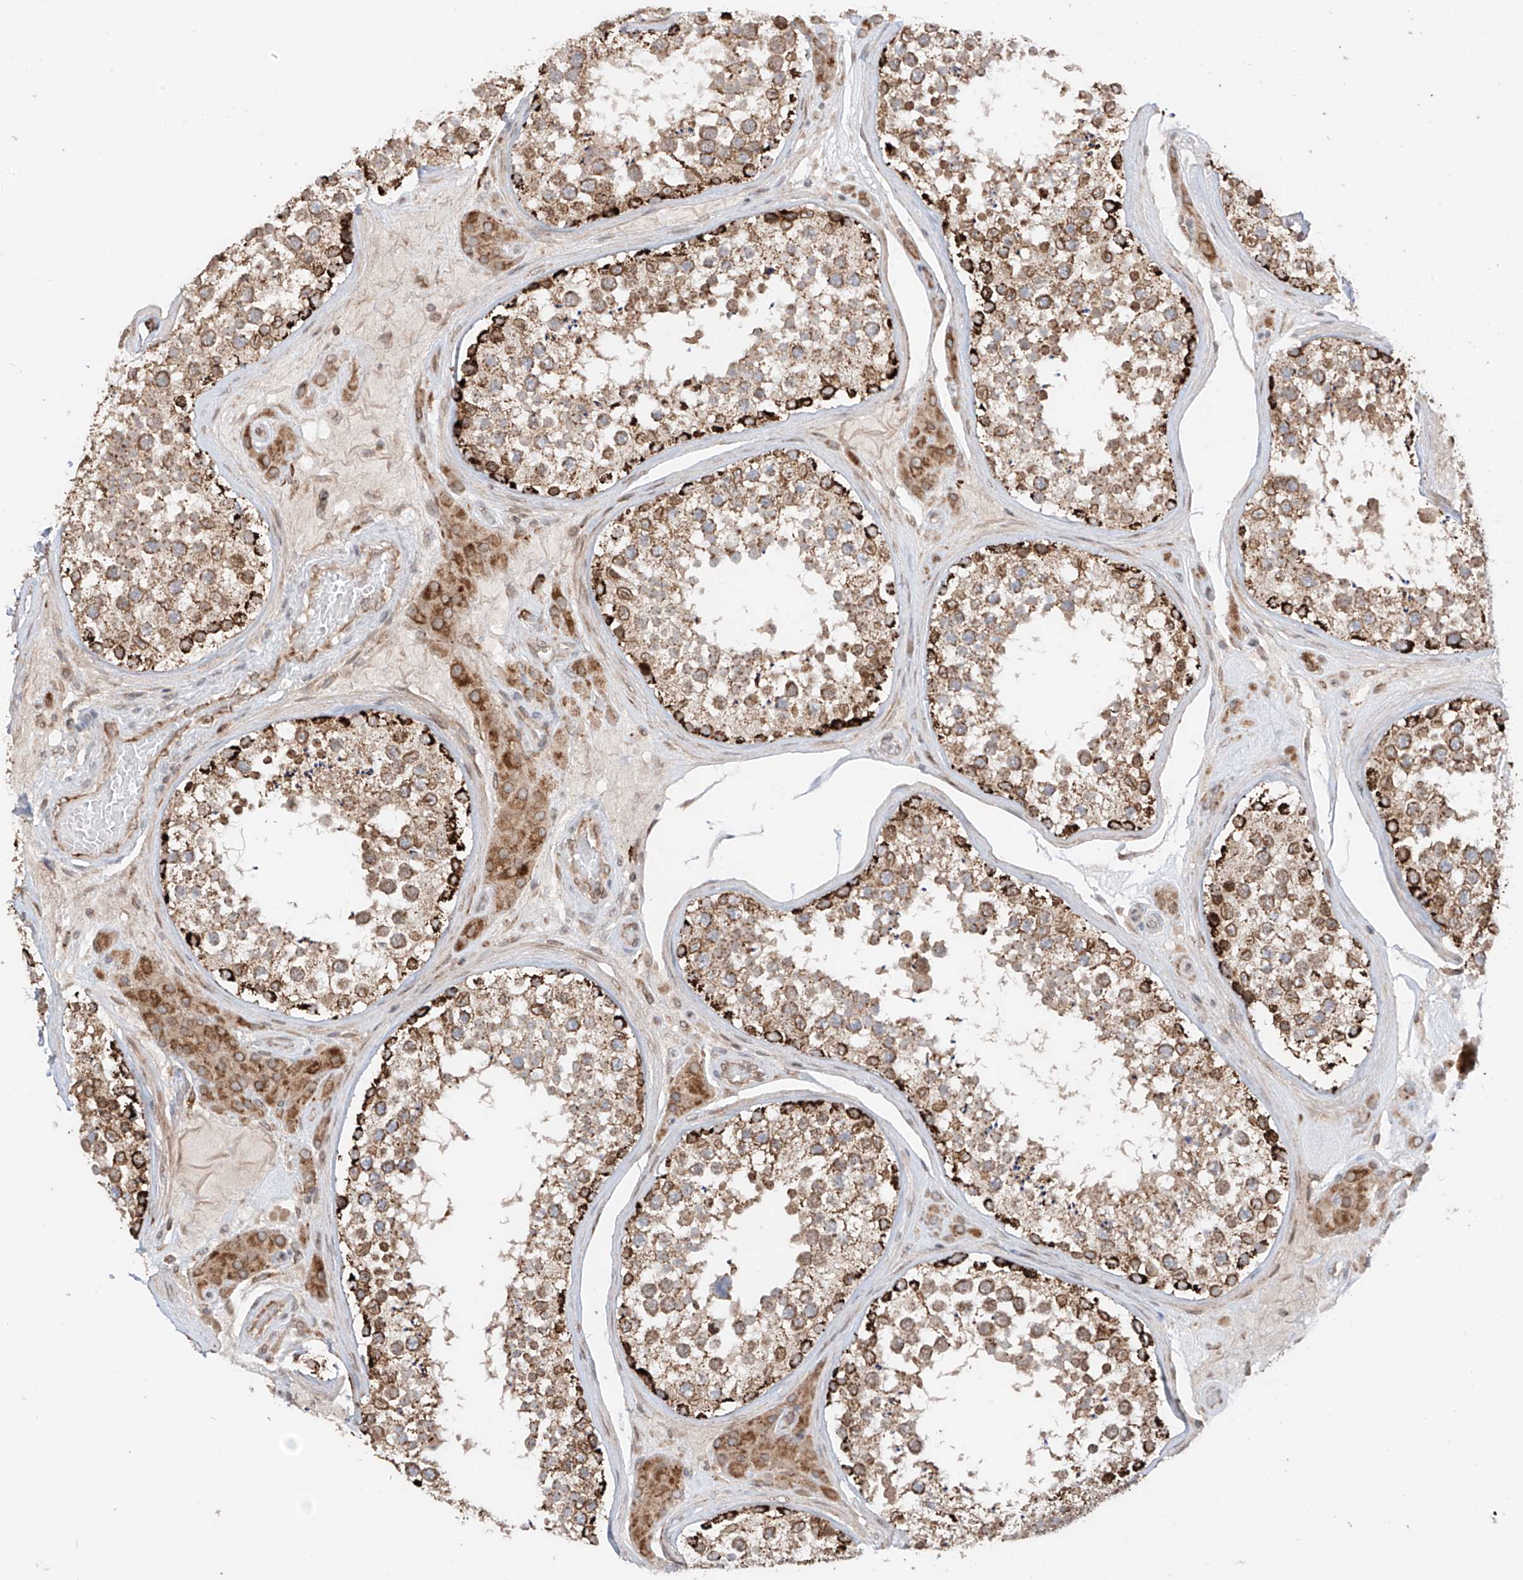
{"staining": {"intensity": "strong", "quantity": "25%-75%", "location": "cytoplasmic/membranous"}, "tissue": "testis", "cell_type": "Cells in seminiferous ducts", "image_type": "normal", "snomed": [{"axis": "morphology", "description": "Normal tissue, NOS"}, {"axis": "topography", "description": "Testis"}], "caption": "Testis stained with immunohistochemistry (IHC) demonstrates strong cytoplasmic/membranous positivity in approximately 25%-75% of cells in seminiferous ducts. (DAB = brown stain, brightfield microscopy at high magnification).", "gene": "AHCTF1", "patient": {"sex": "male", "age": 46}}